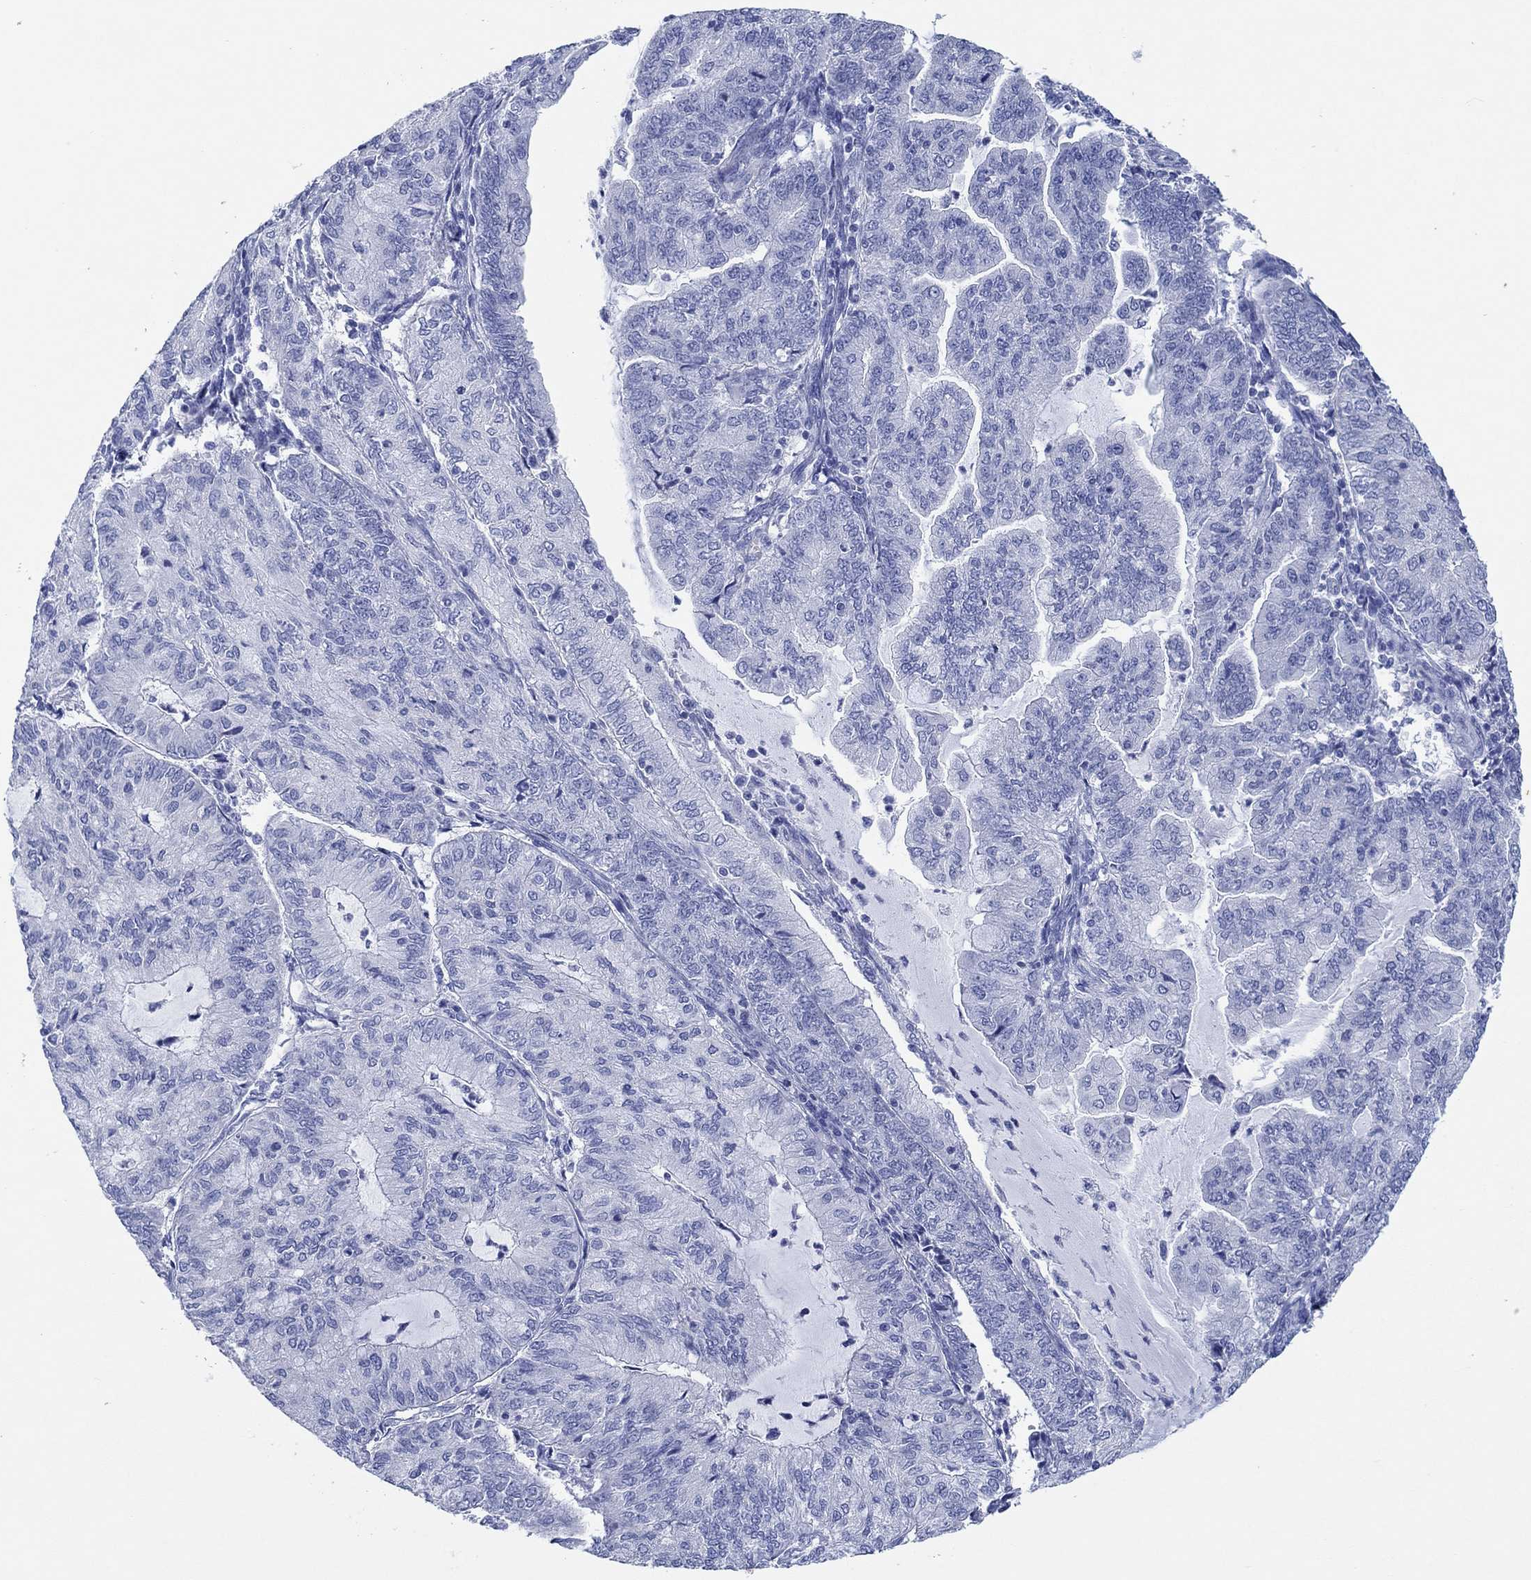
{"staining": {"intensity": "negative", "quantity": "none", "location": "none"}, "tissue": "endometrial cancer", "cell_type": "Tumor cells", "image_type": "cancer", "snomed": [{"axis": "morphology", "description": "Adenocarcinoma, NOS"}, {"axis": "topography", "description": "Endometrium"}], "caption": "This is an immunohistochemistry micrograph of human endometrial adenocarcinoma. There is no staining in tumor cells.", "gene": "HCRT", "patient": {"sex": "female", "age": 82}}